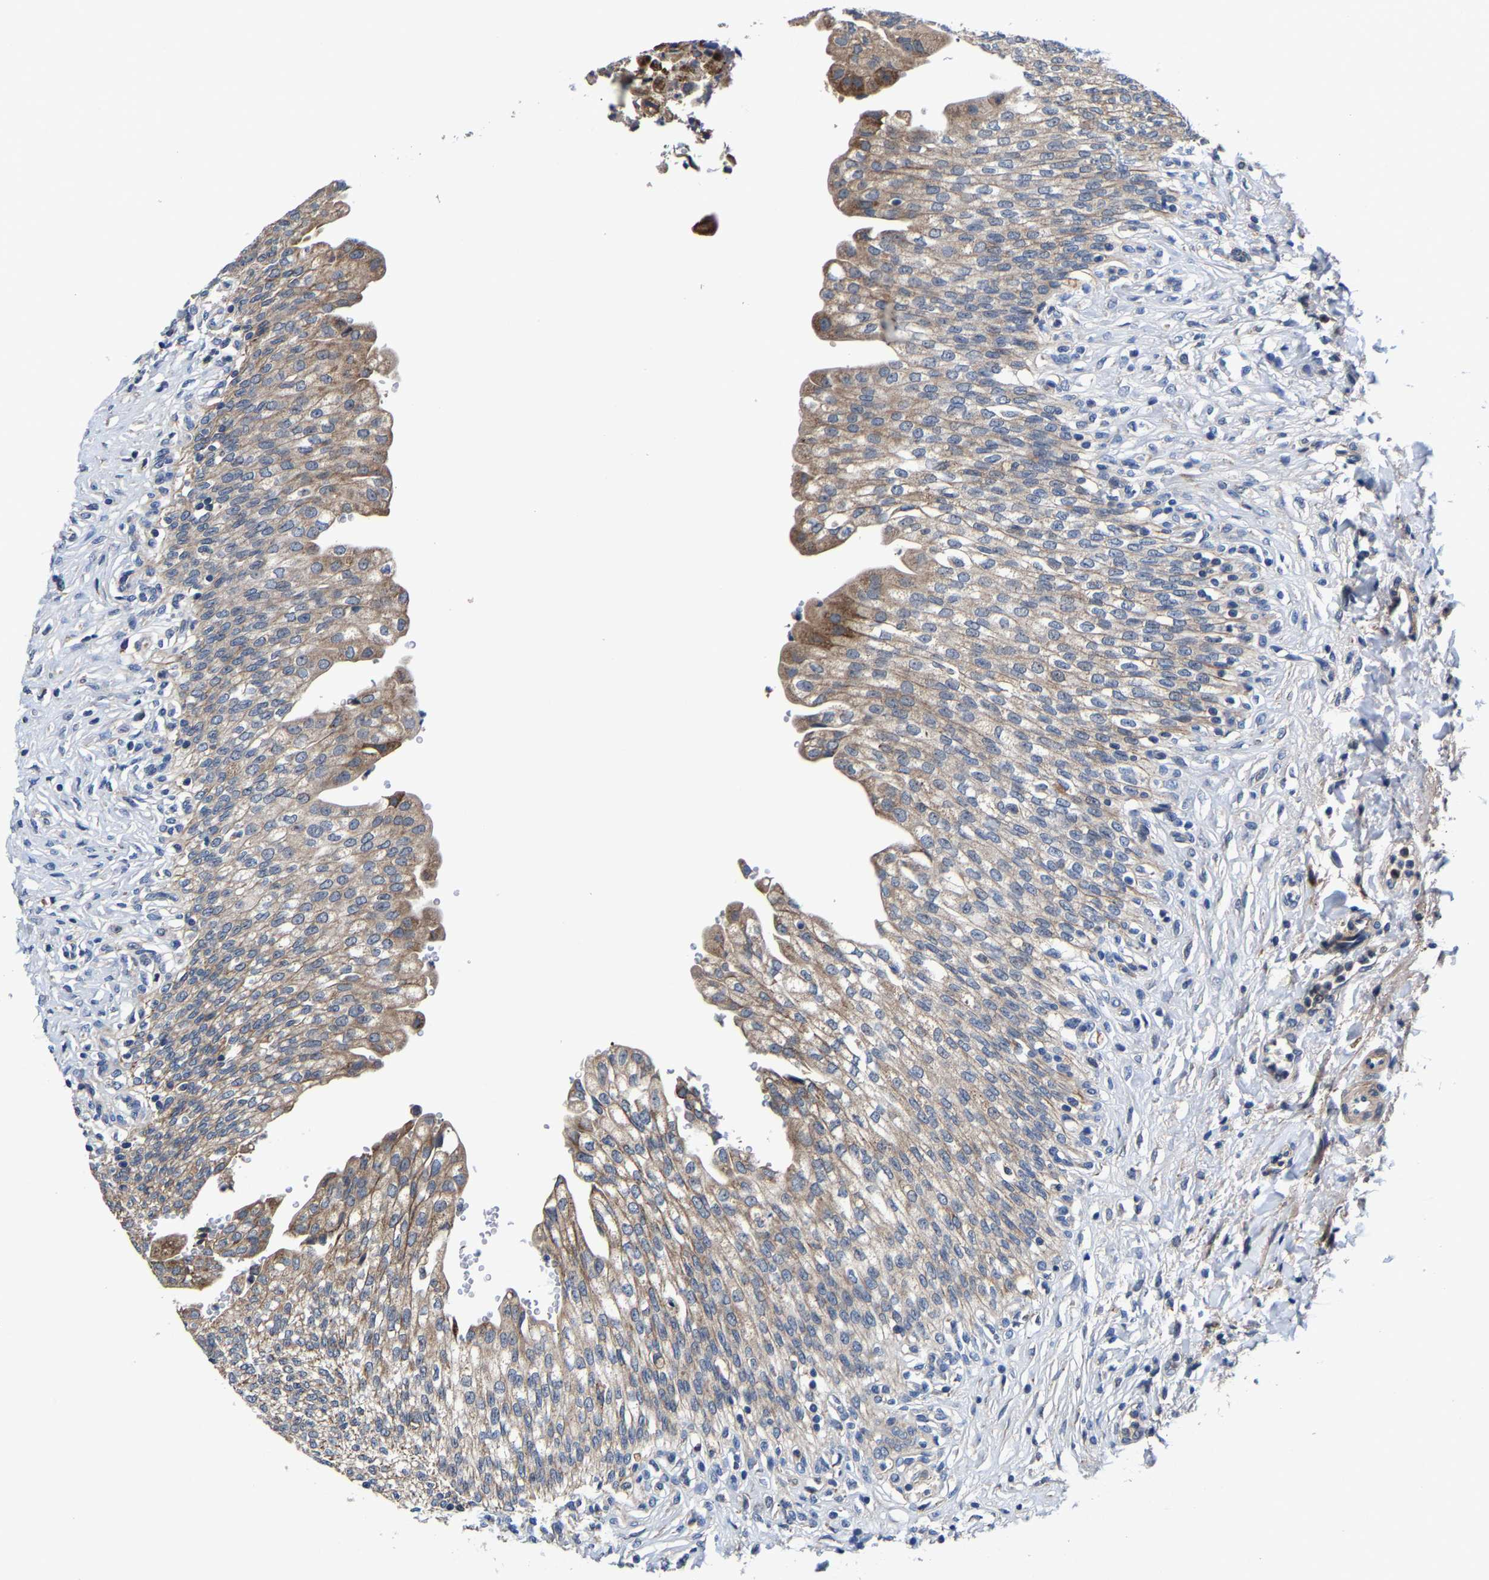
{"staining": {"intensity": "moderate", "quantity": ">75%", "location": "cytoplasmic/membranous"}, "tissue": "urinary bladder", "cell_type": "Urothelial cells", "image_type": "normal", "snomed": [{"axis": "morphology", "description": "Urothelial carcinoma, High grade"}, {"axis": "topography", "description": "Urinary bladder"}], "caption": "A brown stain shows moderate cytoplasmic/membranous expression of a protein in urothelial cells of benign human urinary bladder. Nuclei are stained in blue.", "gene": "SLC12A2", "patient": {"sex": "male", "age": 46}}